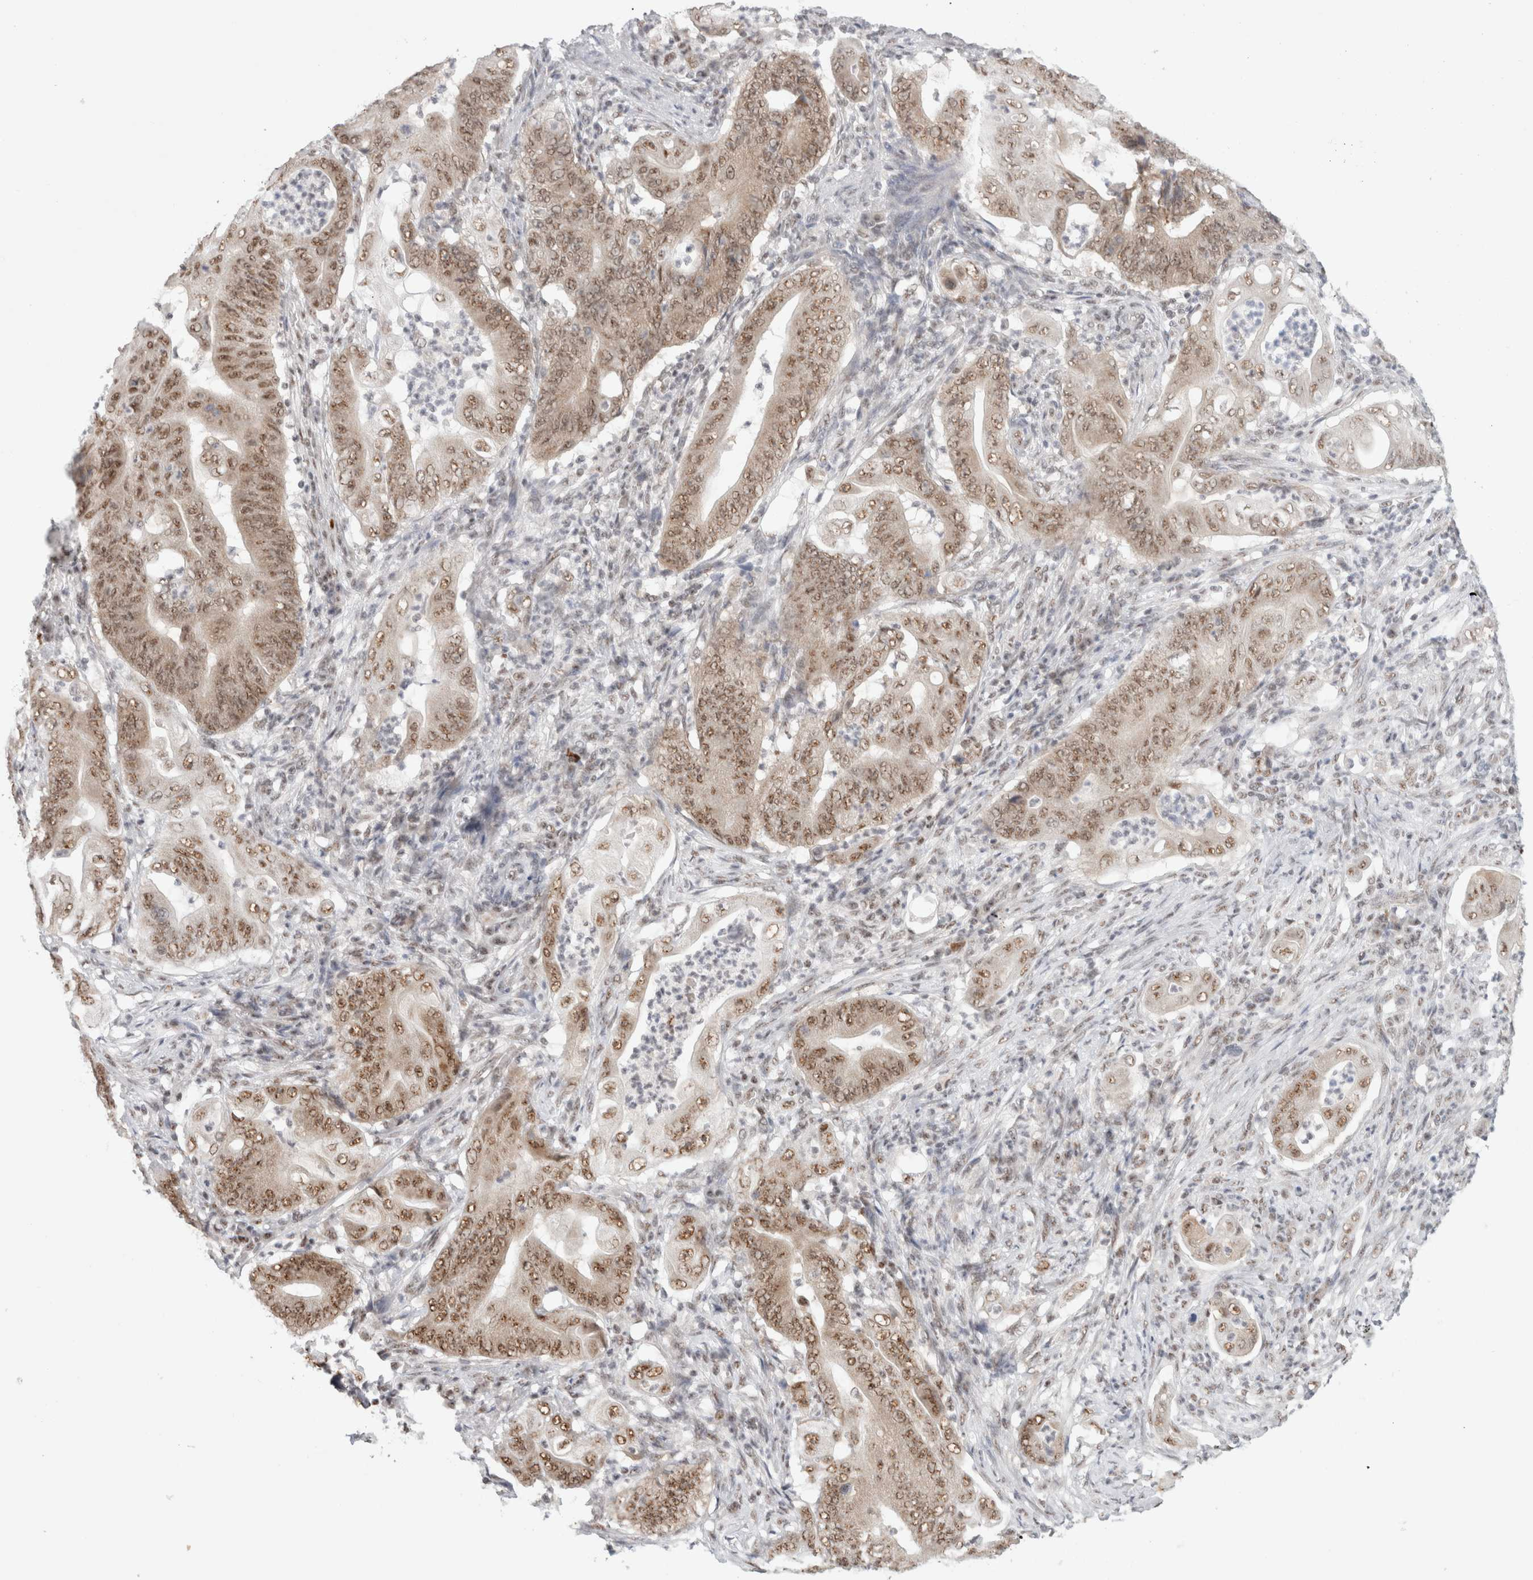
{"staining": {"intensity": "moderate", "quantity": ">75%", "location": "nuclear"}, "tissue": "stomach cancer", "cell_type": "Tumor cells", "image_type": "cancer", "snomed": [{"axis": "morphology", "description": "Adenocarcinoma, NOS"}, {"axis": "topography", "description": "Stomach"}], "caption": "A histopathology image of human adenocarcinoma (stomach) stained for a protein displays moderate nuclear brown staining in tumor cells.", "gene": "TRMT12", "patient": {"sex": "female", "age": 73}}